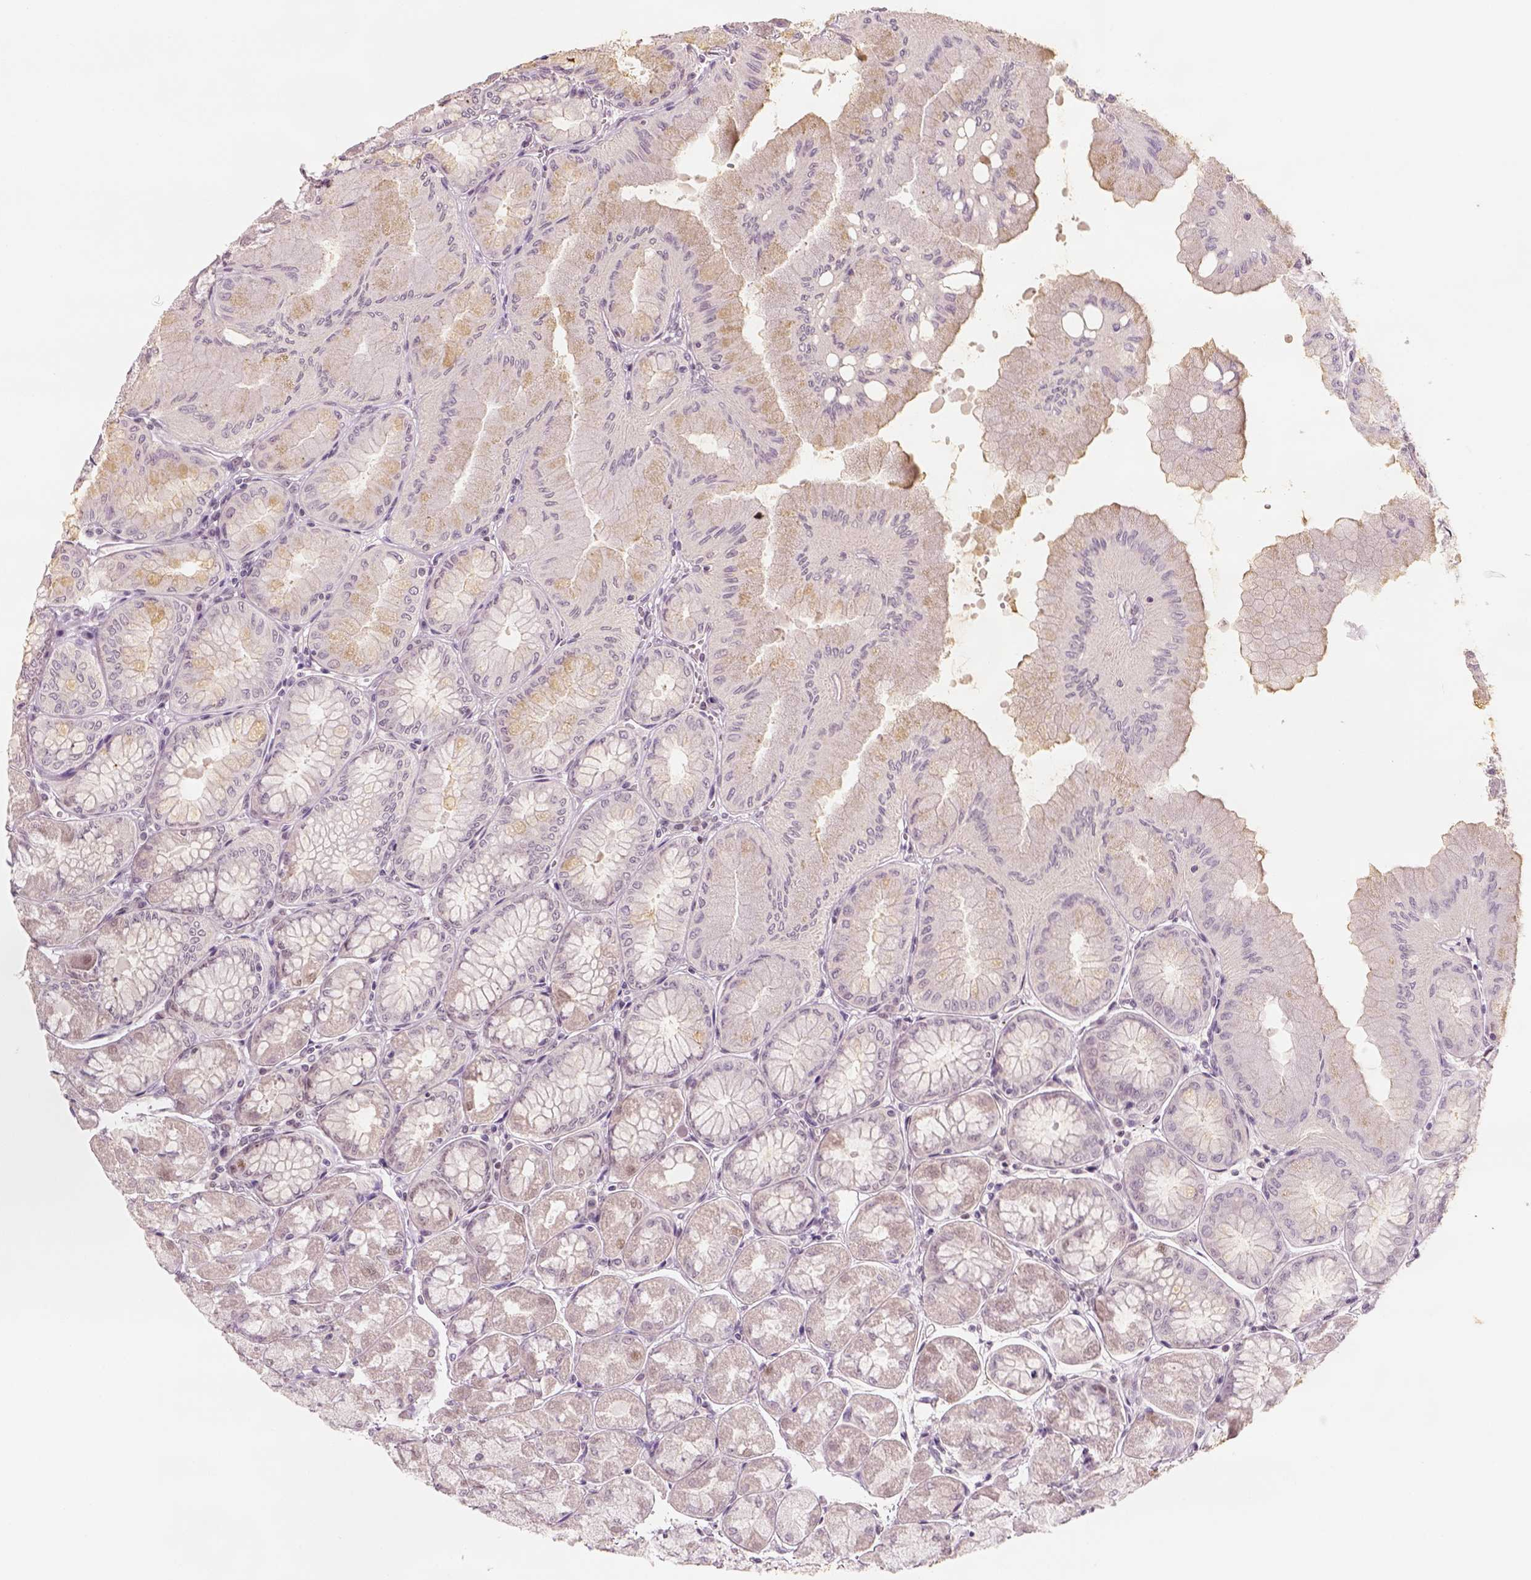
{"staining": {"intensity": "negative", "quantity": "none", "location": "none"}, "tissue": "stomach", "cell_type": "Glandular cells", "image_type": "normal", "snomed": [{"axis": "morphology", "description": "Normal tissue, NOS"}, {"axis": "topography", "description": "Stomach, upper"}], "caption": "This is a micrograph of immunohistochemistry (IHC) staining of unremarkable stomach, which shows no positivity in glandular cells. (DAB immunohistochemistry visualized using brightfield microscopy, high magnification).", "gene": "TP53", "patient": {"sex": "male", "age": 60}}